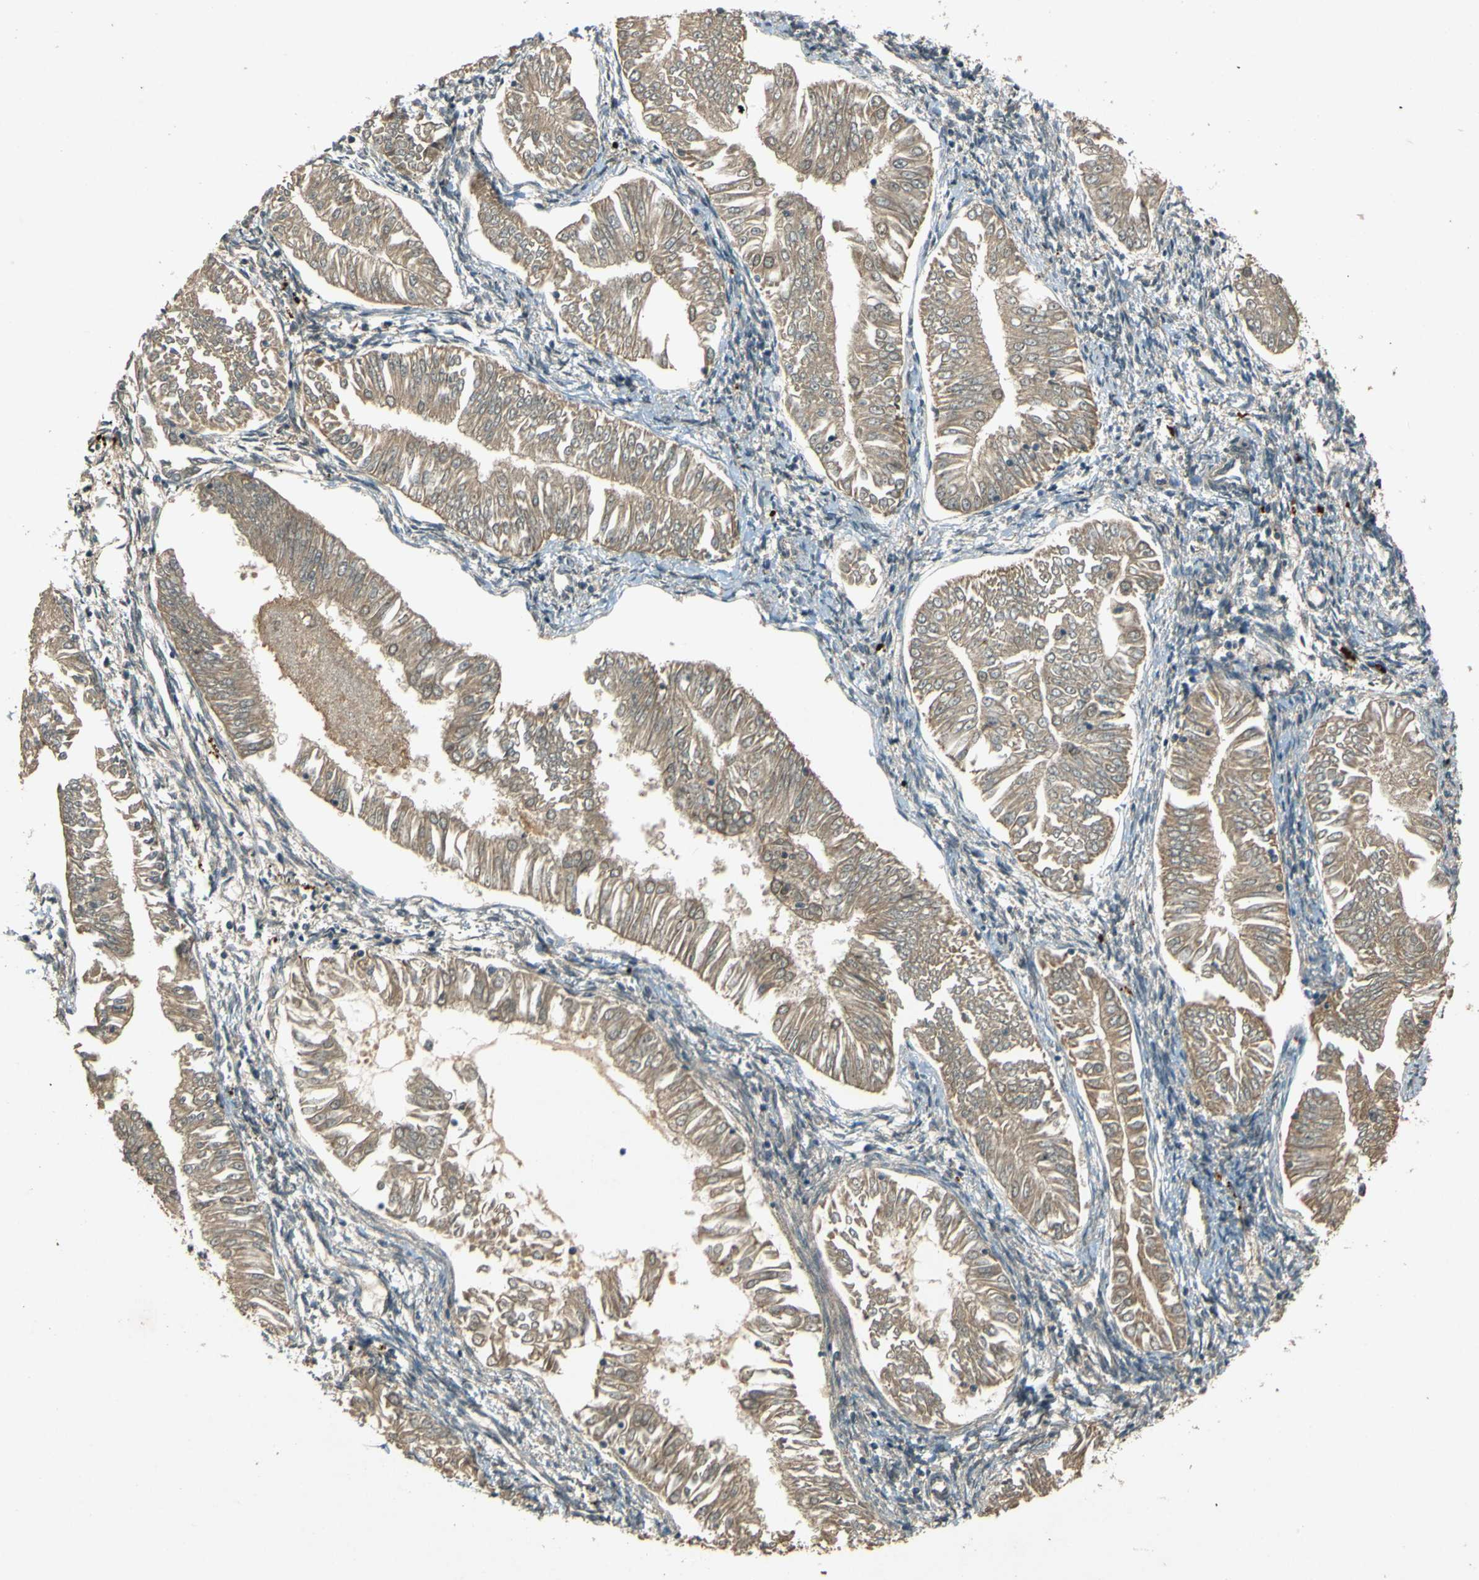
{"staining": {"intensity": "weak", "quantity": ">75%", "location": "cytoplasmic/membranous"}, "tissue": "endometrial cancer", "cell_type": "Tumor cells", "image_type": "cancer", "snomed": [{"axis": "morphology", "description": "Adenocarcinoma, NOS"}, {"axis": "topography", "description": "Endometrium"}], "caption": "Immunohistochemical staining of human endometrial cancer reveals weak cytoplasmic/membranous protein staining in approximately >75% of tumor cells. The staining was performed using DAB, with brown indicating positive protein expression. Nuclei are stained blue with hematoxylin.", "gene": "MPDZ", "patient": {"sex": "female", "age": 53}}